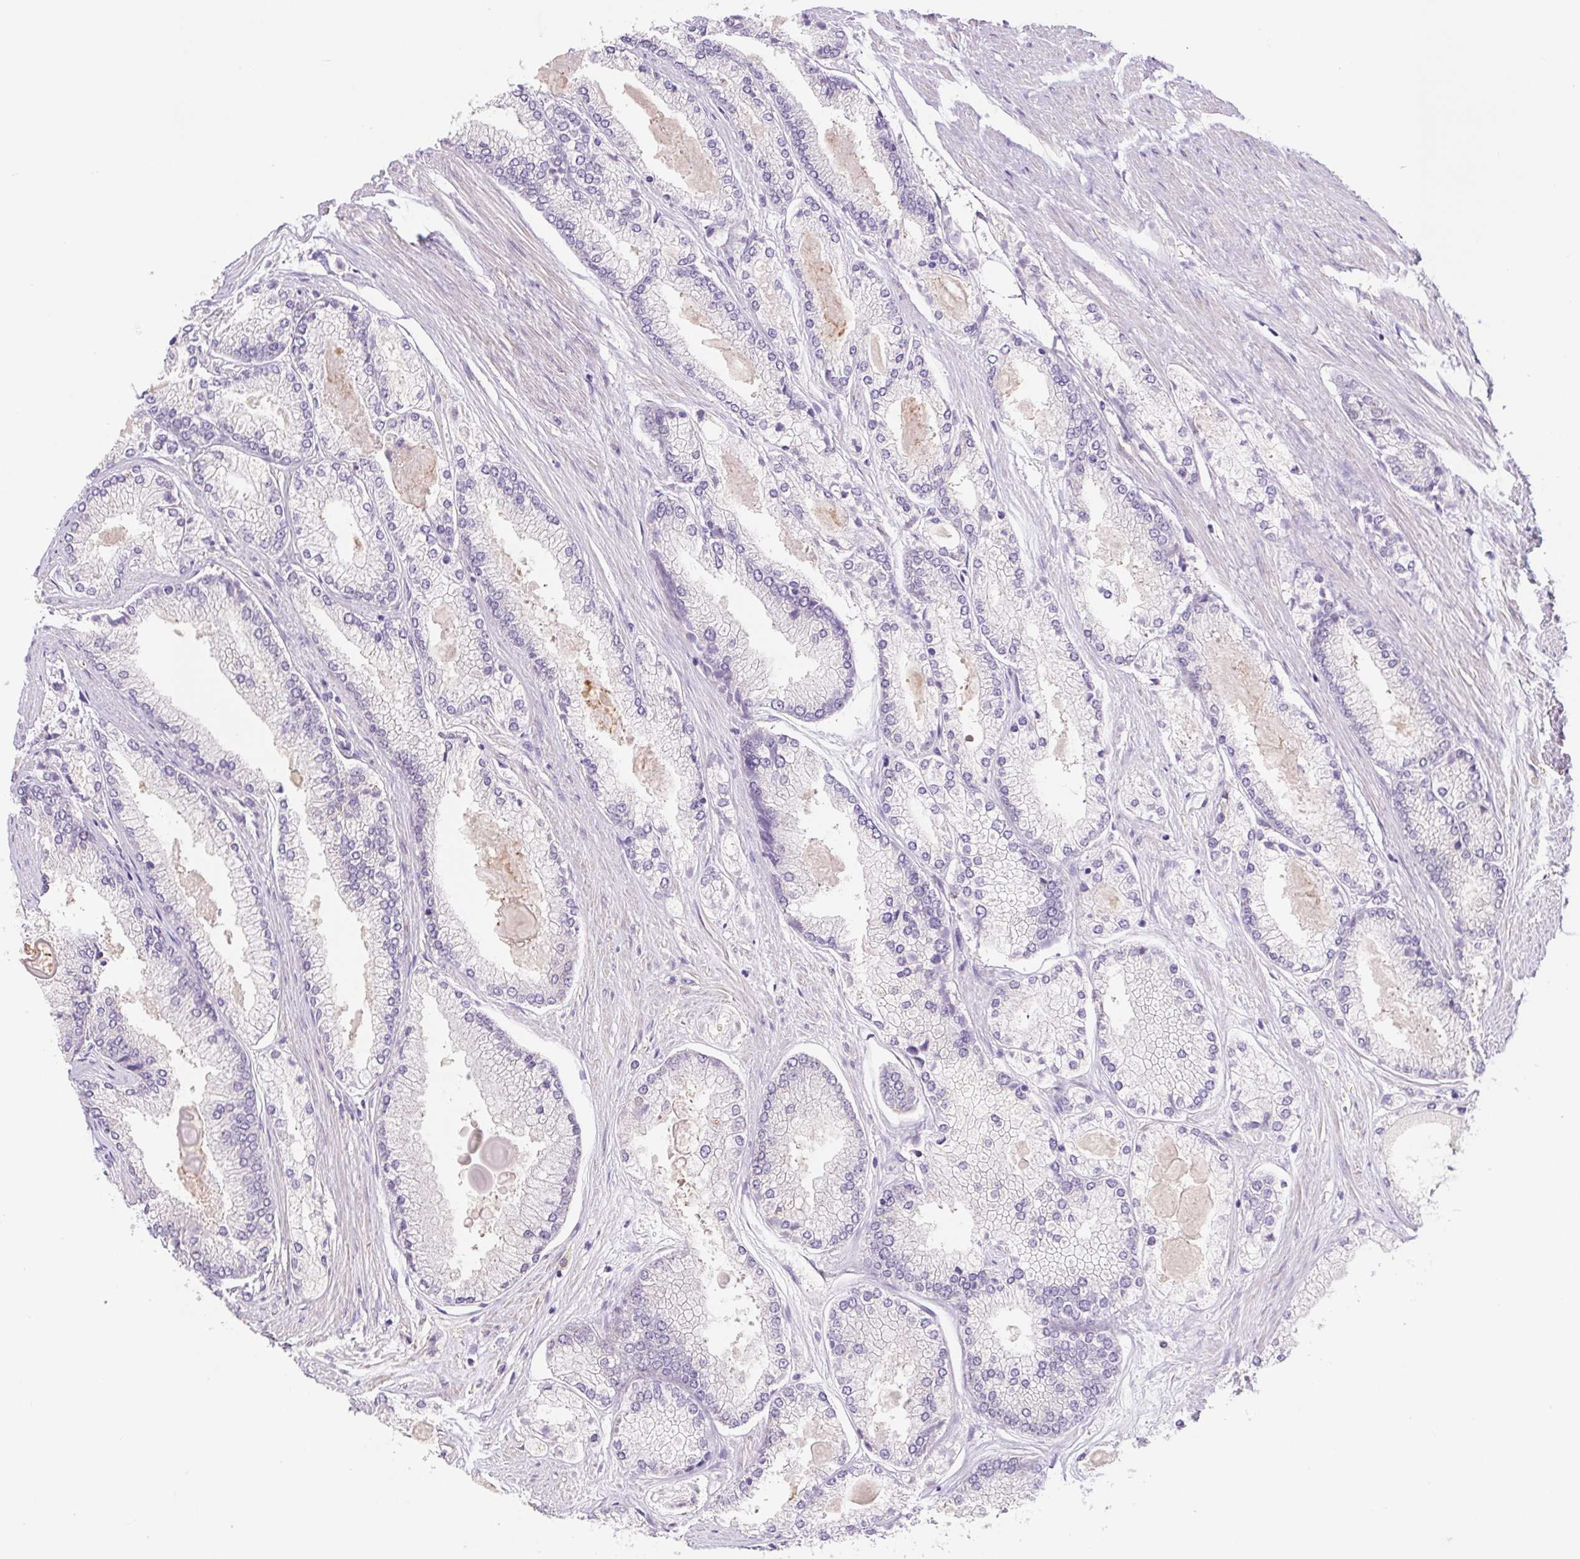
{"staining": {"intensity": "negative", "quantity": "none", "location": "none"}, "tissue": "prostate cancer", "cell_type": "Tumor cells", "image_type": "cancer", "snomed": [{"axis": "morphology", "description": "Adenocarcinoma, High grade"}, {"axis": "topography", "description": "Prostate"}], "caption": "The immunohistochemistry image has no significant staining in tumor cells of high-grade adenocarcinoma (prostate) tissue. The staining was performed using DAB to visualize the protein expression in brown, while the nuclei were stained in blue with hematoxylin (Magnification: 20x).", "gene": "DYNC2LI1", "patient": {"sex": "male", "age": 68}}